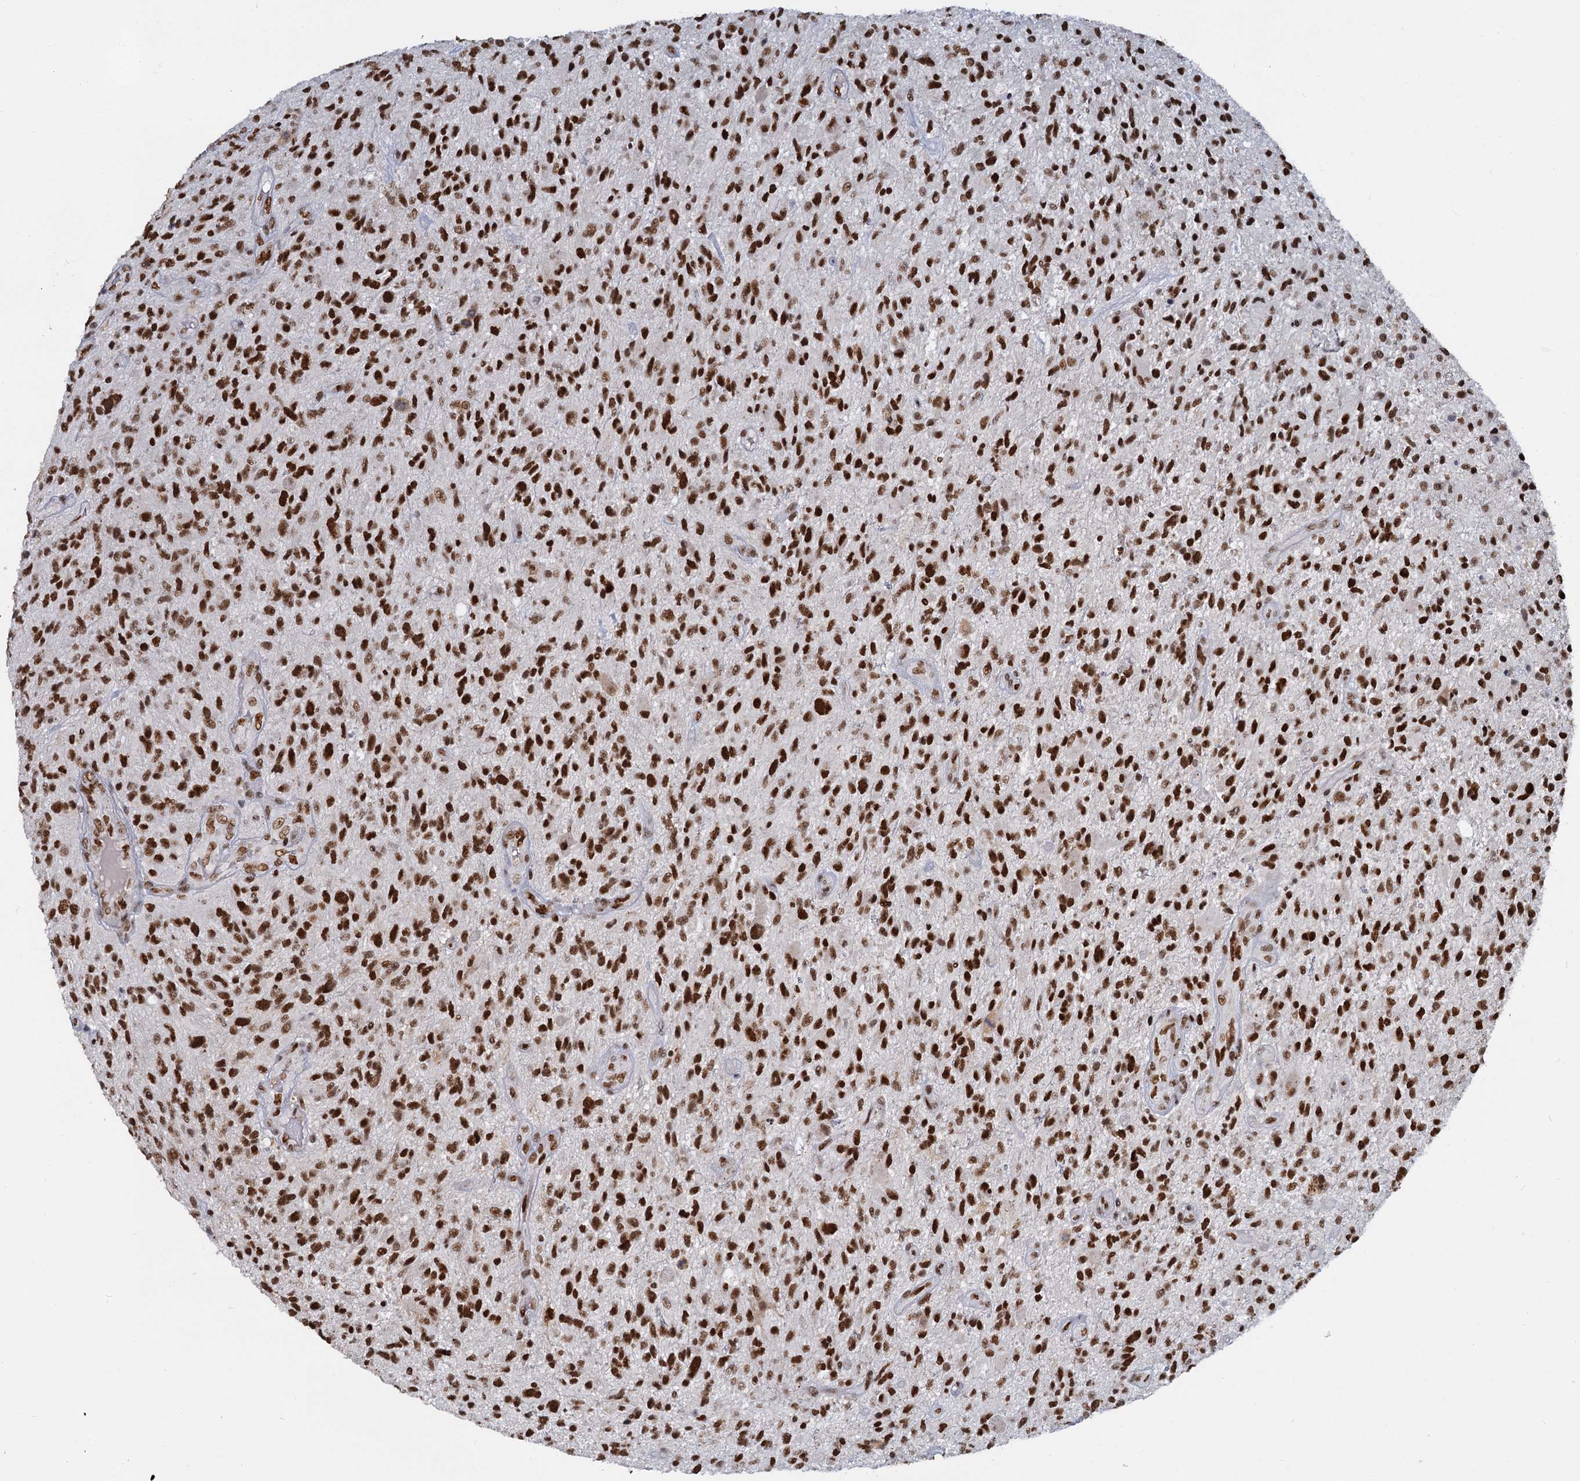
{"staining": {"intensity": "strong", "quantity": ">75%", "location": "nuclear"}, "tissue": "glioma", "cell_type": "Tumor cells", "image_type": "cancer", "snomed": [{"axis": "morphology", "description": "Glioma, malignant, High grade"}, {"axis": "topography", "description": "Brain"}], "caption": "Malignant glioma (high-grade) stained with a protein marker shows strong staining in tumor cells.", "gene": "RPRD1A", "patient": {"sex": "male", "age": 47}}